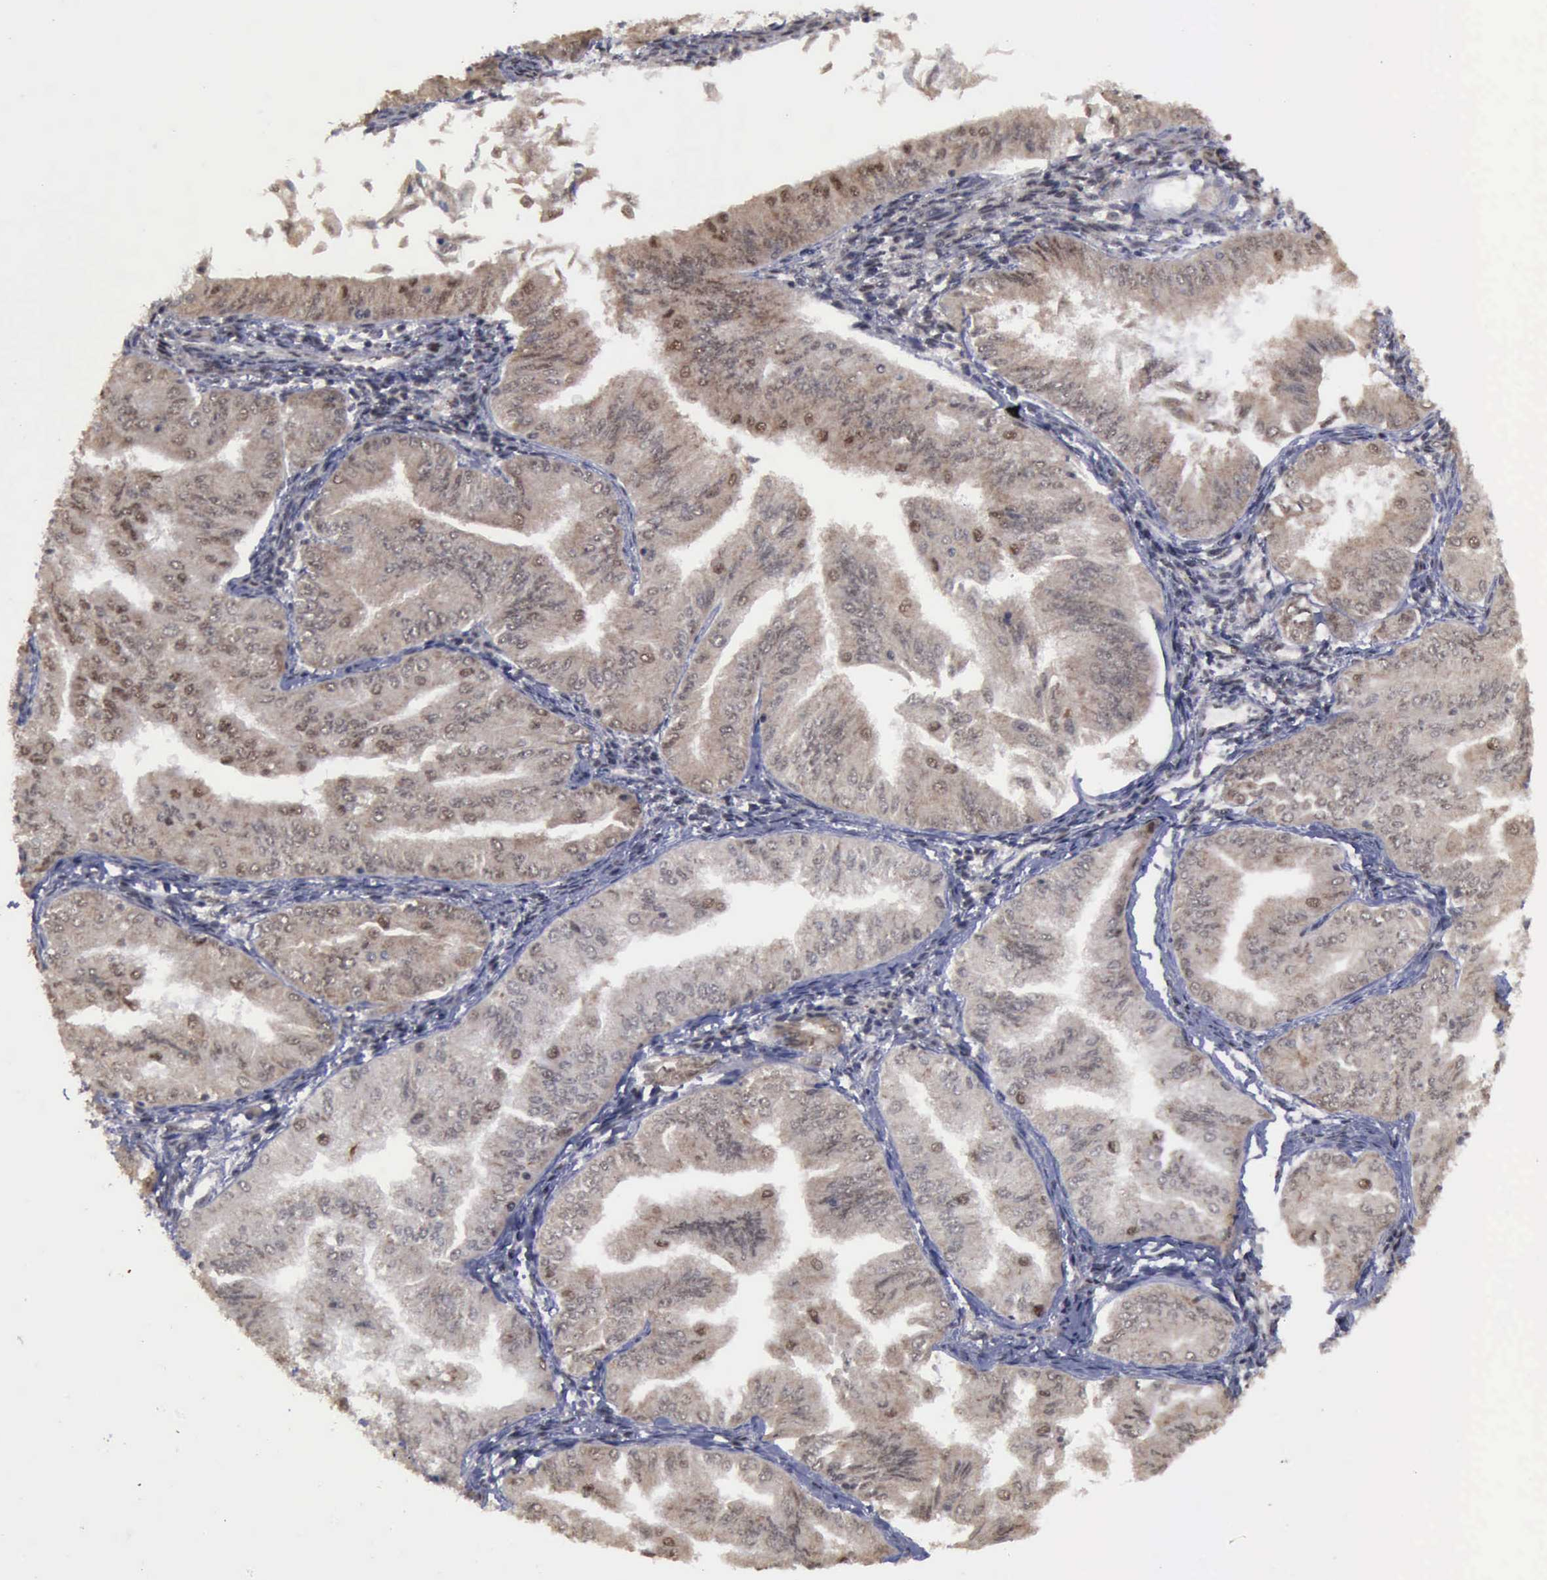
{"staining": {"intensity": "weak", "quantity": "25%-75%", "location": "cytoplasmic/membranous,nuclear"}, "tissue": "endometrial cancer", "cell_type": "Tumor cells", "image_type": "cancer", "snomed": [{"axis": "morphology", "description": "Adenocarcinoma, NOS"}, {"axis": "topography", "description": "Endometrium"}], "caption": "Immunohistochemistry (DAB (3,3'-diaminobenzidine)) staining of endometrial cancer shows weak cytoplasmic/membranous and nuclear protein positivity in approximately 25%-75% of tumor cells. The protein of interest is stained brown, and the nuclei are stained in blue (DAB IHC with brightfield microscopy, high magnification).", "gene": "RTCB", "patient": {"sex": "female", "age": 53}}